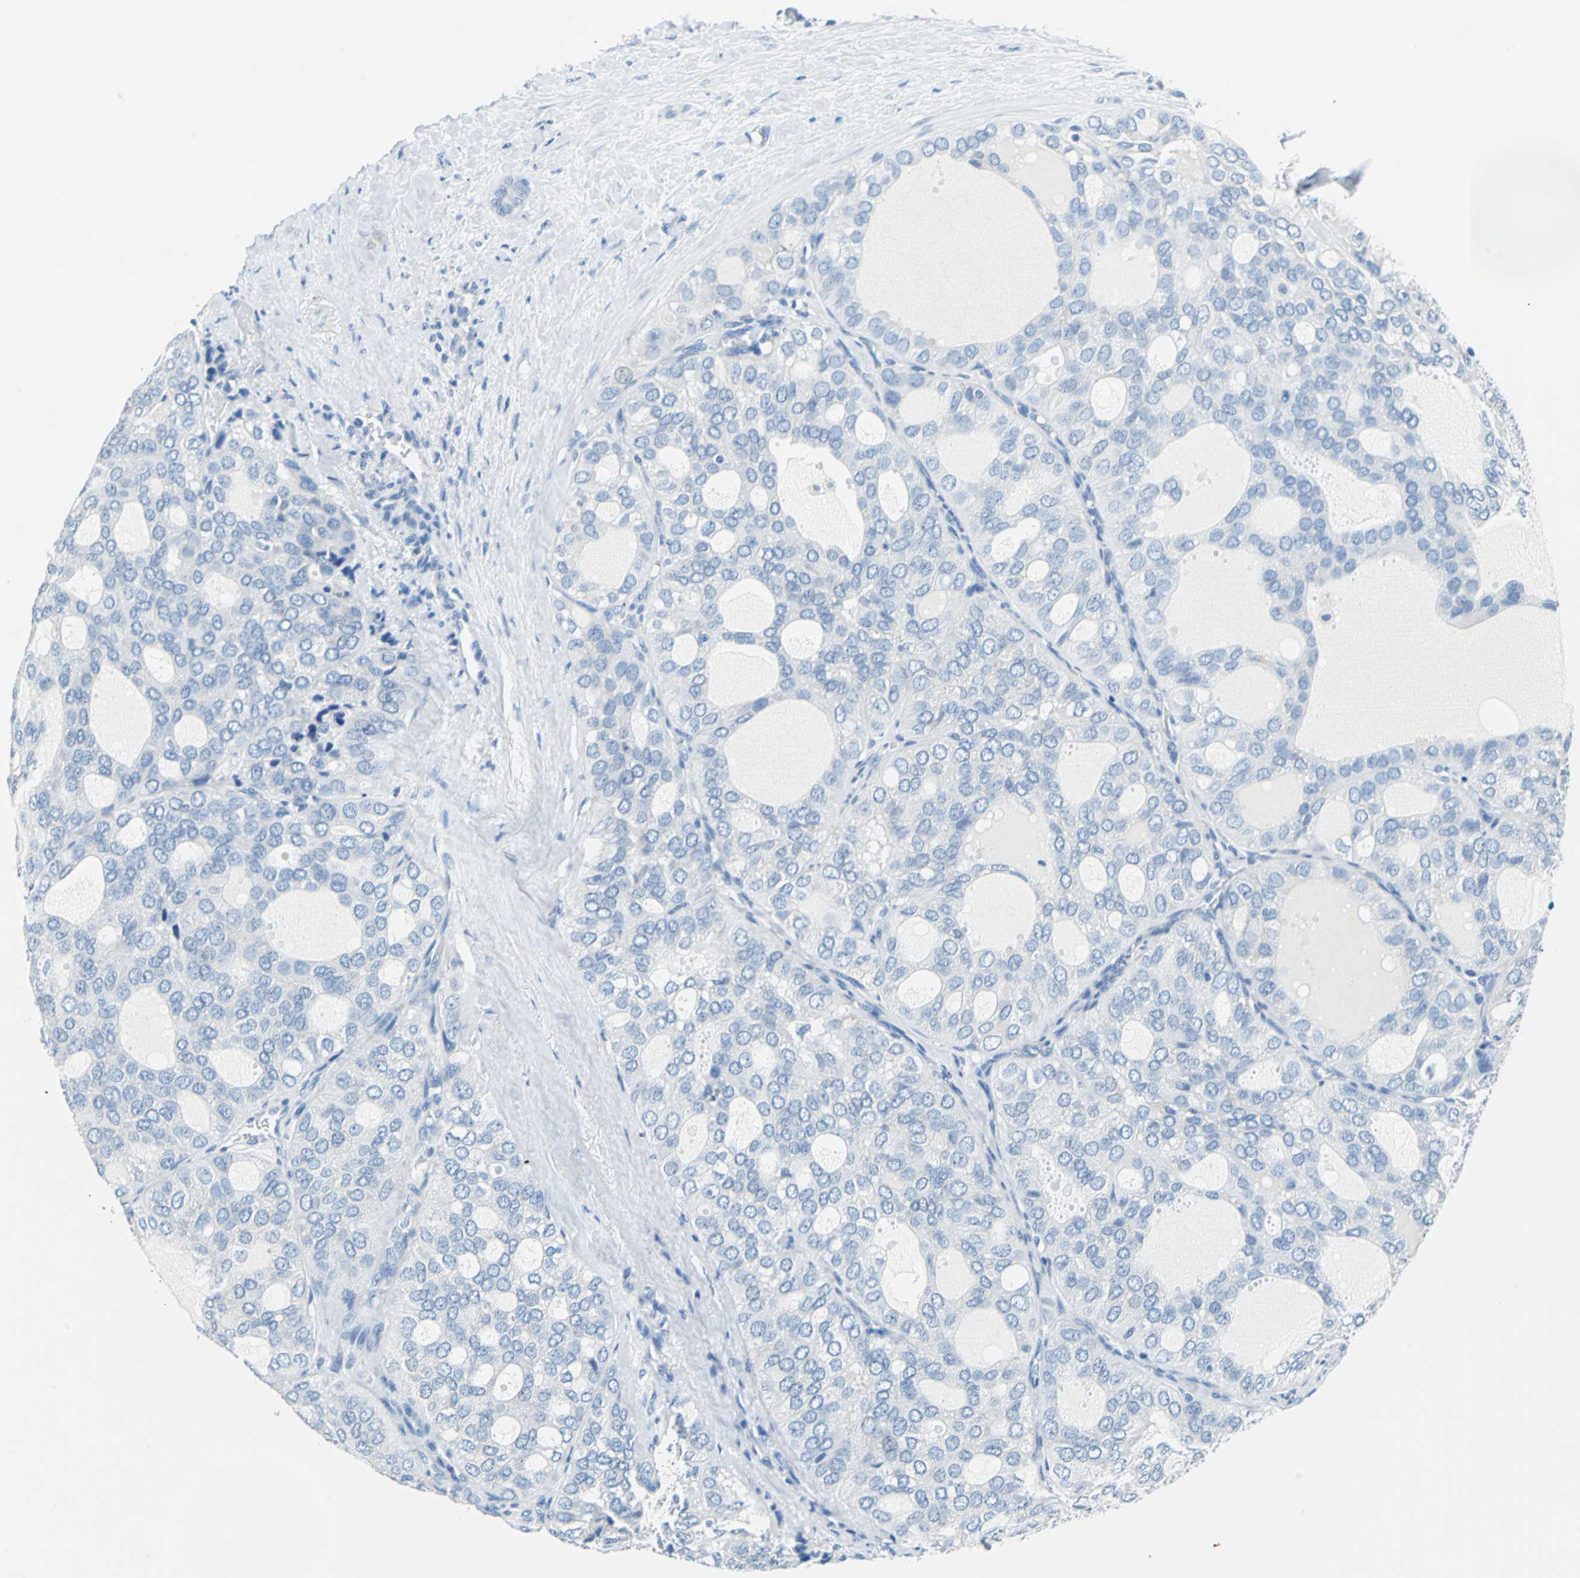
{"staining": {"intensity": "negative", "quantity": "none", "location": "none"}, "tissue": "thyroid cancer", "cell_type": "Tumor cells", "image_type": "cancer", "snomed": [{"axis": "morphology", "description": "Follicular adenoma carcinoma, NOS"}, {"axis": "topography", "description": "Thyroid gland"}], "caption": "Photomicrograph shows no significant protein staining in tumor cells of follicular adenoma carcinoma (thyroid).", "gene": "TEX264", "patient": {"sex": "male", "age": 75}}